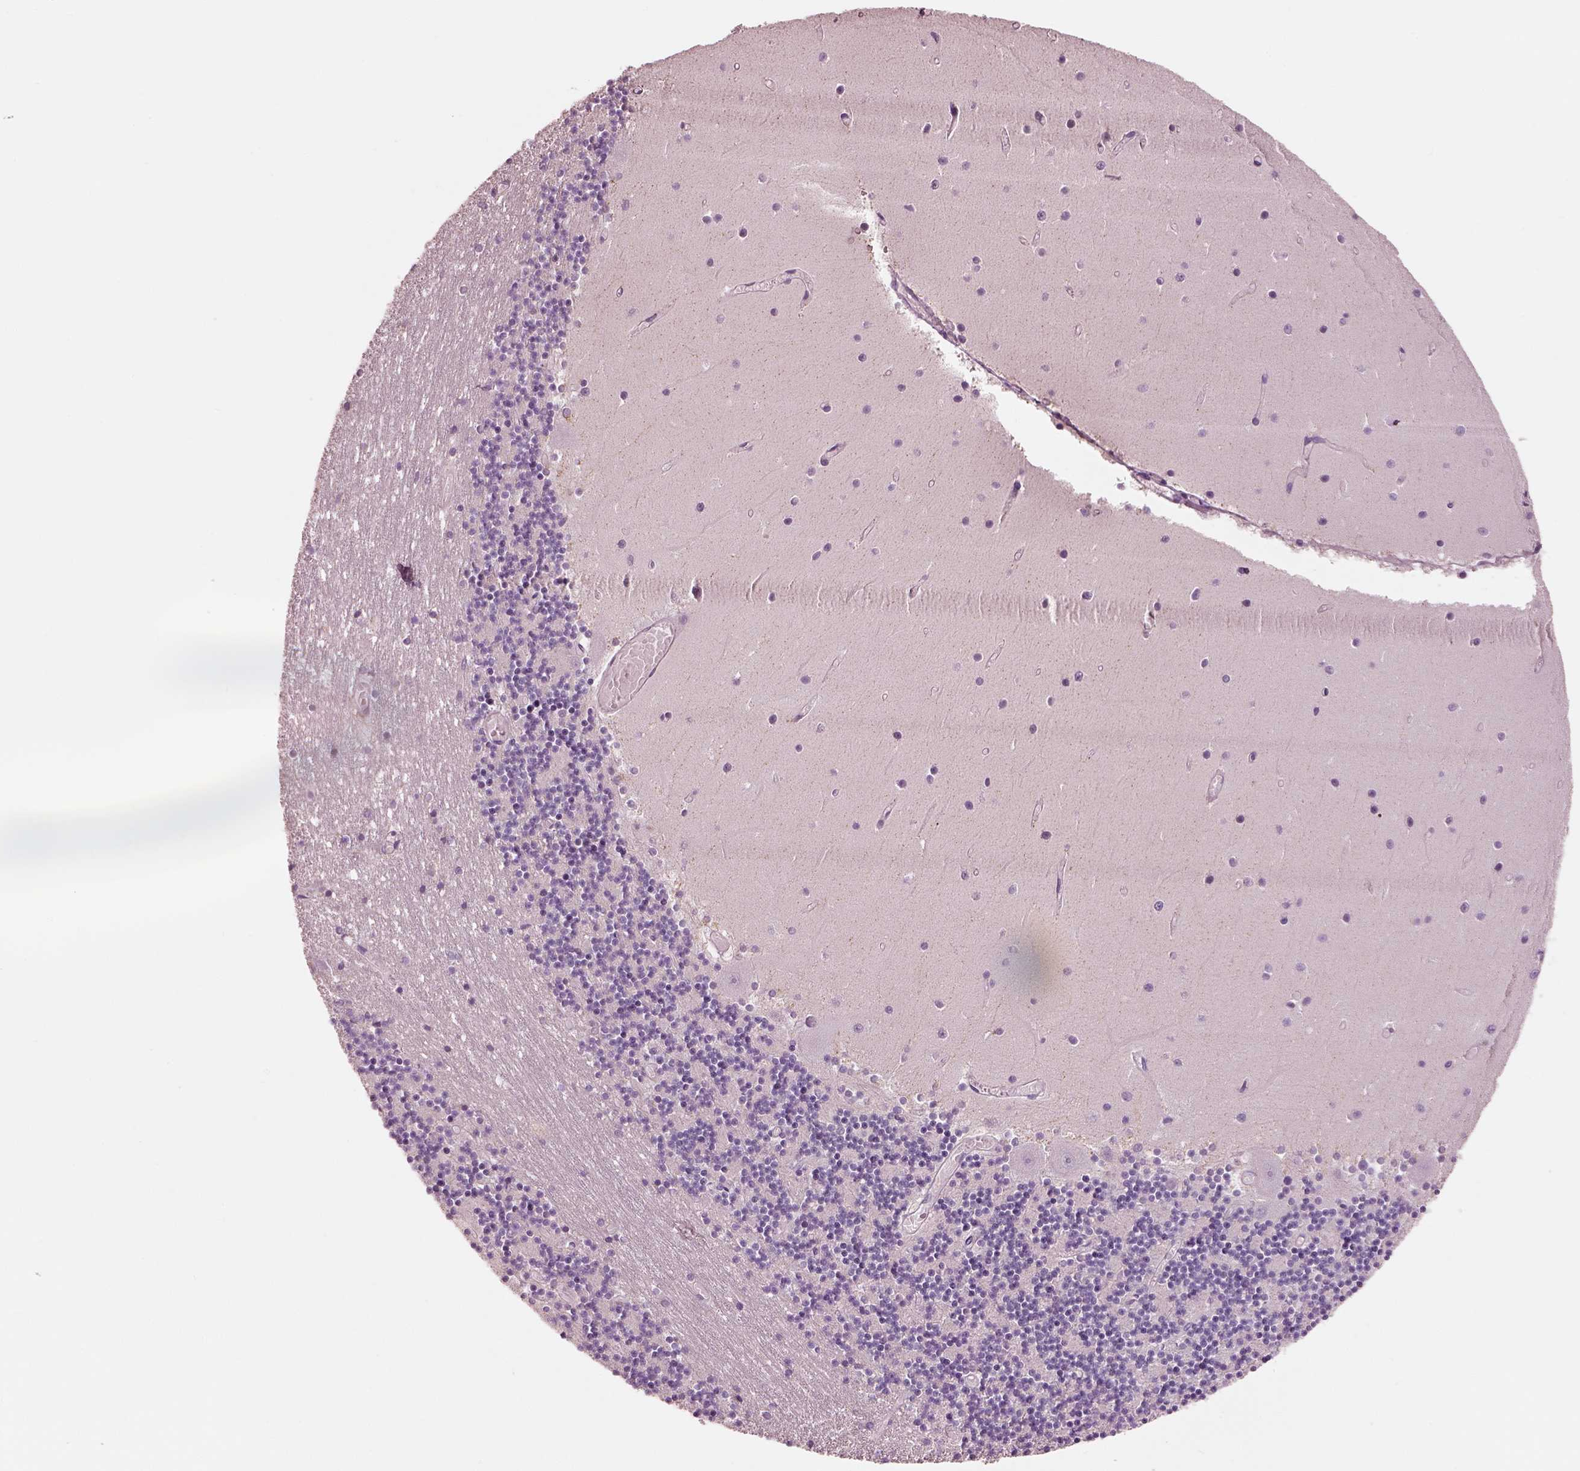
{"staining": {"intensity": "negative", "quantity": "none", "location": "none"}, "tissue": "cerebellum", "cell_type": "Cells in granular layer", "image_type": "normal", "snomed": [{"axis": "morphology", "description": "Normal tissue, NOS"}, {"axis": "topography", "description": "Cerebellum"}], "caption": "A high-resolution image shows IHC staining of unremarkable cerebellum, which demonstrates no significant positivity in cells in granular layer. The staining was performed using DAB (3,3'-diaminobenzidine) to visualize the protein expression in brown, while the nuclei were stained in blue with hematoxylin (Magnification: 20x).", "gene": "ELSPBP1", "patient": {"sex": "female", "age": 28}}